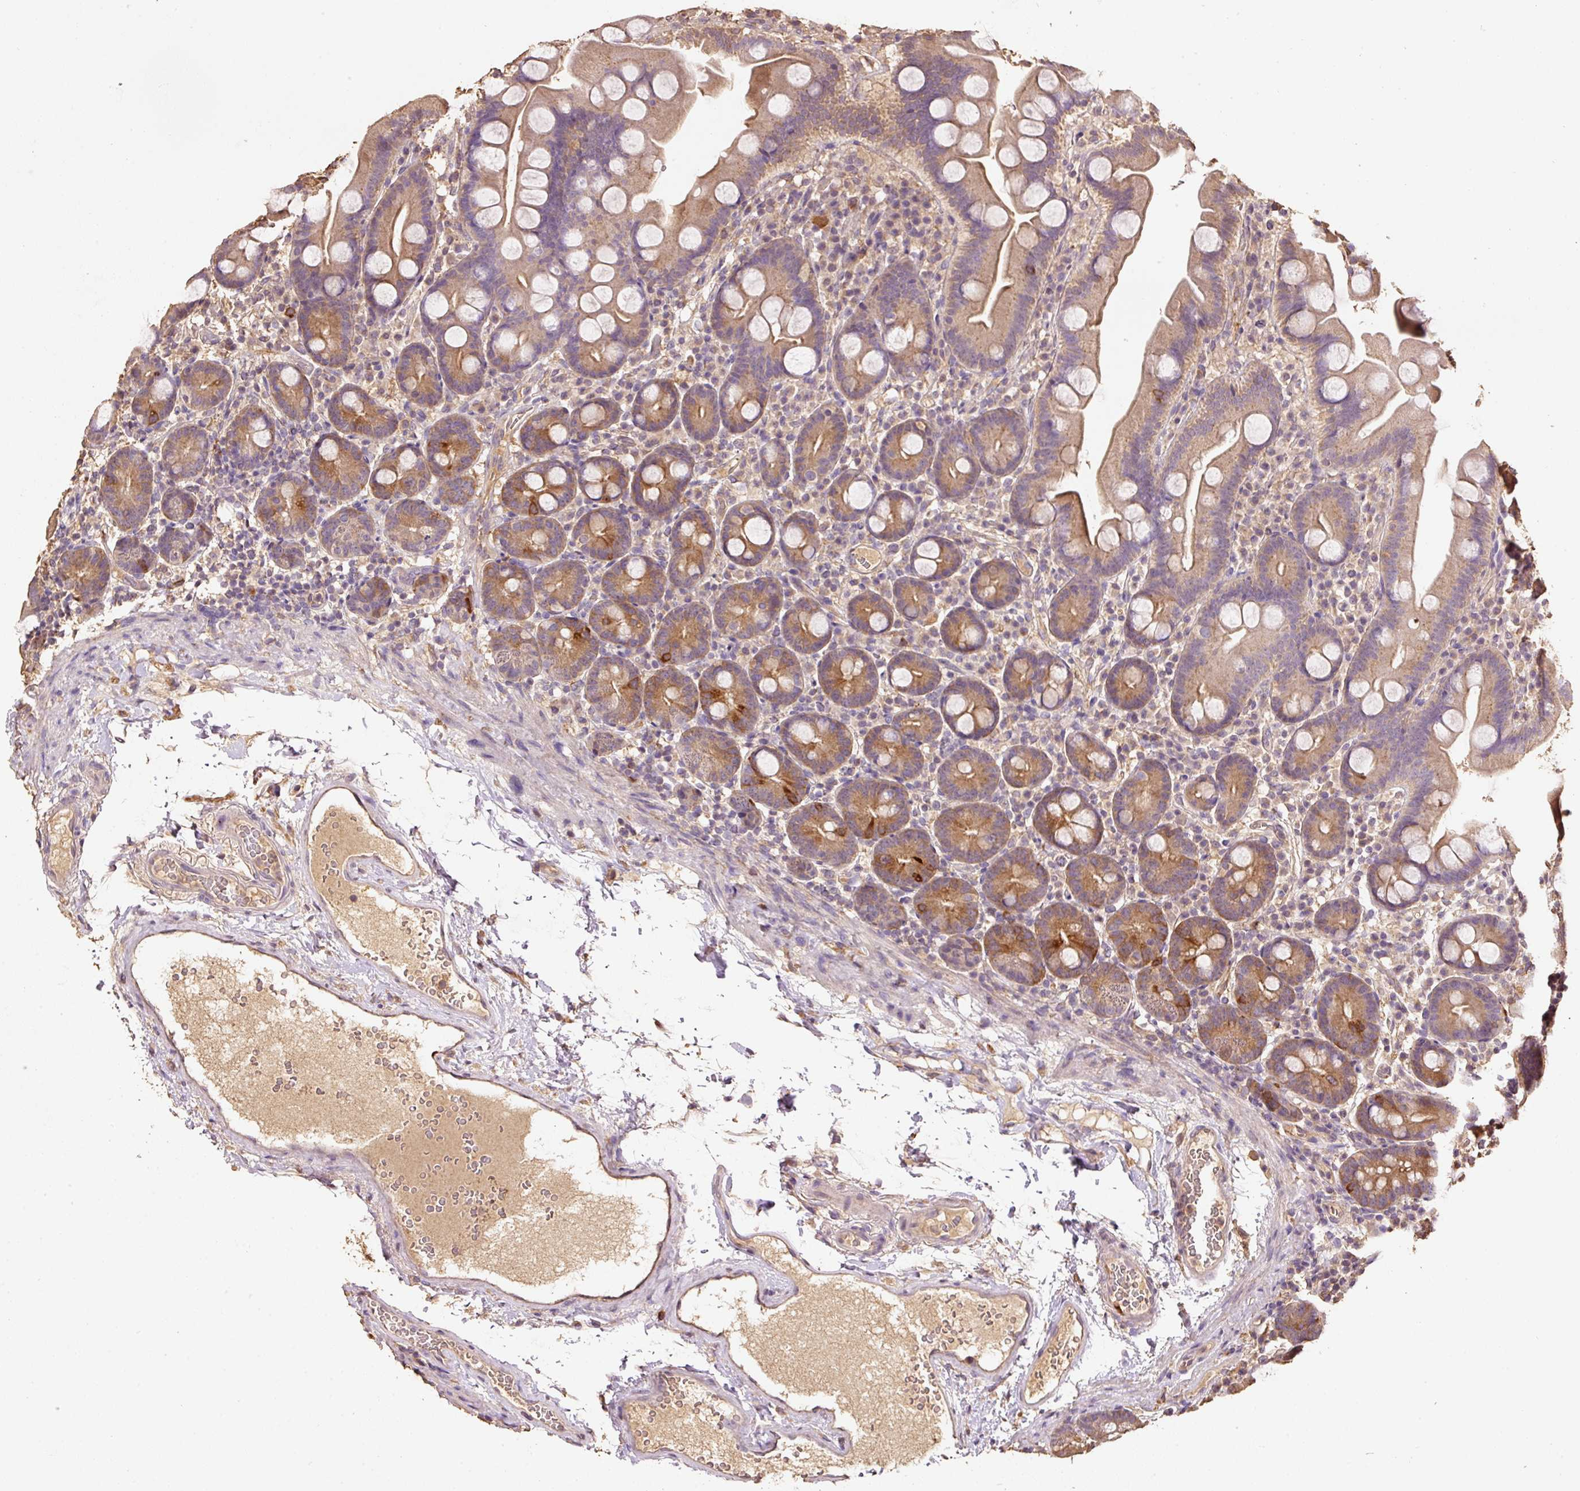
{"staining": {"intensity": "moderate", "quantity": "25%-75%", "location": "cytoplasmic/membranous"}, "tissue": "small intestine", "cell_type": "Glandular cells", "image_type": "normal", "snomed": [{"axis": "morphology", "description": "Normal tissue, NOS"}, {"axis": "topography", "description": "Small intestine"}], "caption": "A high-resolution photomicrograph shows immunohistochemistry (IHC) staining of normal small intestine, which exhibits moderate cytoplasmic/membranous expression in about 25%-75% of glandular cells.", "gene": "HERC2", "patient": {"sex": "female", "age": 68}}